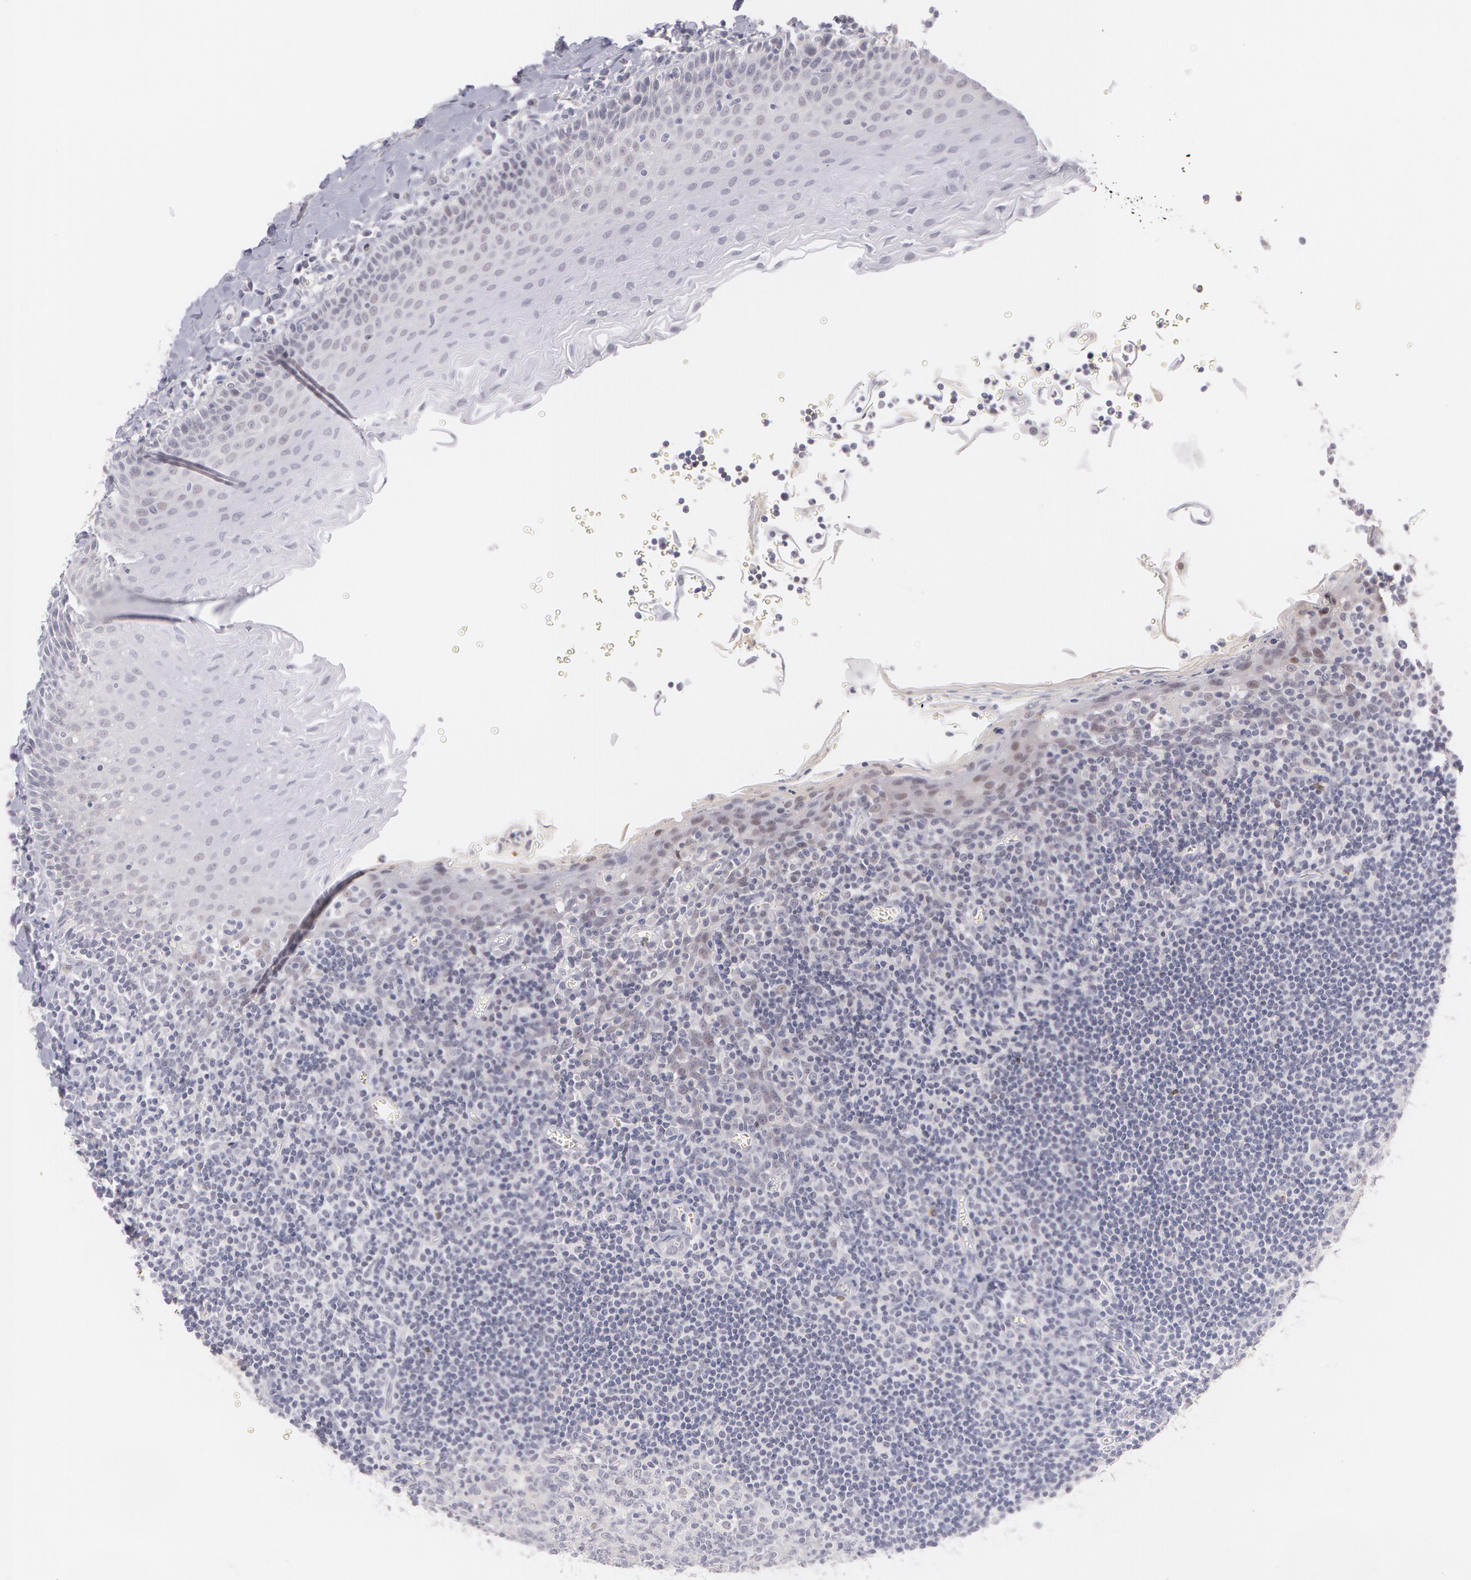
{"staining": {"intensity": "weak", "quantity": "<25%", "location": "cytoplasmic/membranous"}, "tissue": "oral mucosa", "cell_type": "Squamous epithelial cells", "image_type": "normal", "snomed": [{"axis": "morphology", "description": "Normal tissue, NOS"}, {"axis": "topography", "description": "Oral tissue"}], "caption": "Squamous epithelial cells show no significant protein expression in unremarkable oral mucosa. (DAB (3,3'-diaminobenzidine) immunohistochemistry (IHC) with hematoxylin counter stain).", "gene": "LBP", "patient": {"sex": "male", "age": 20}}